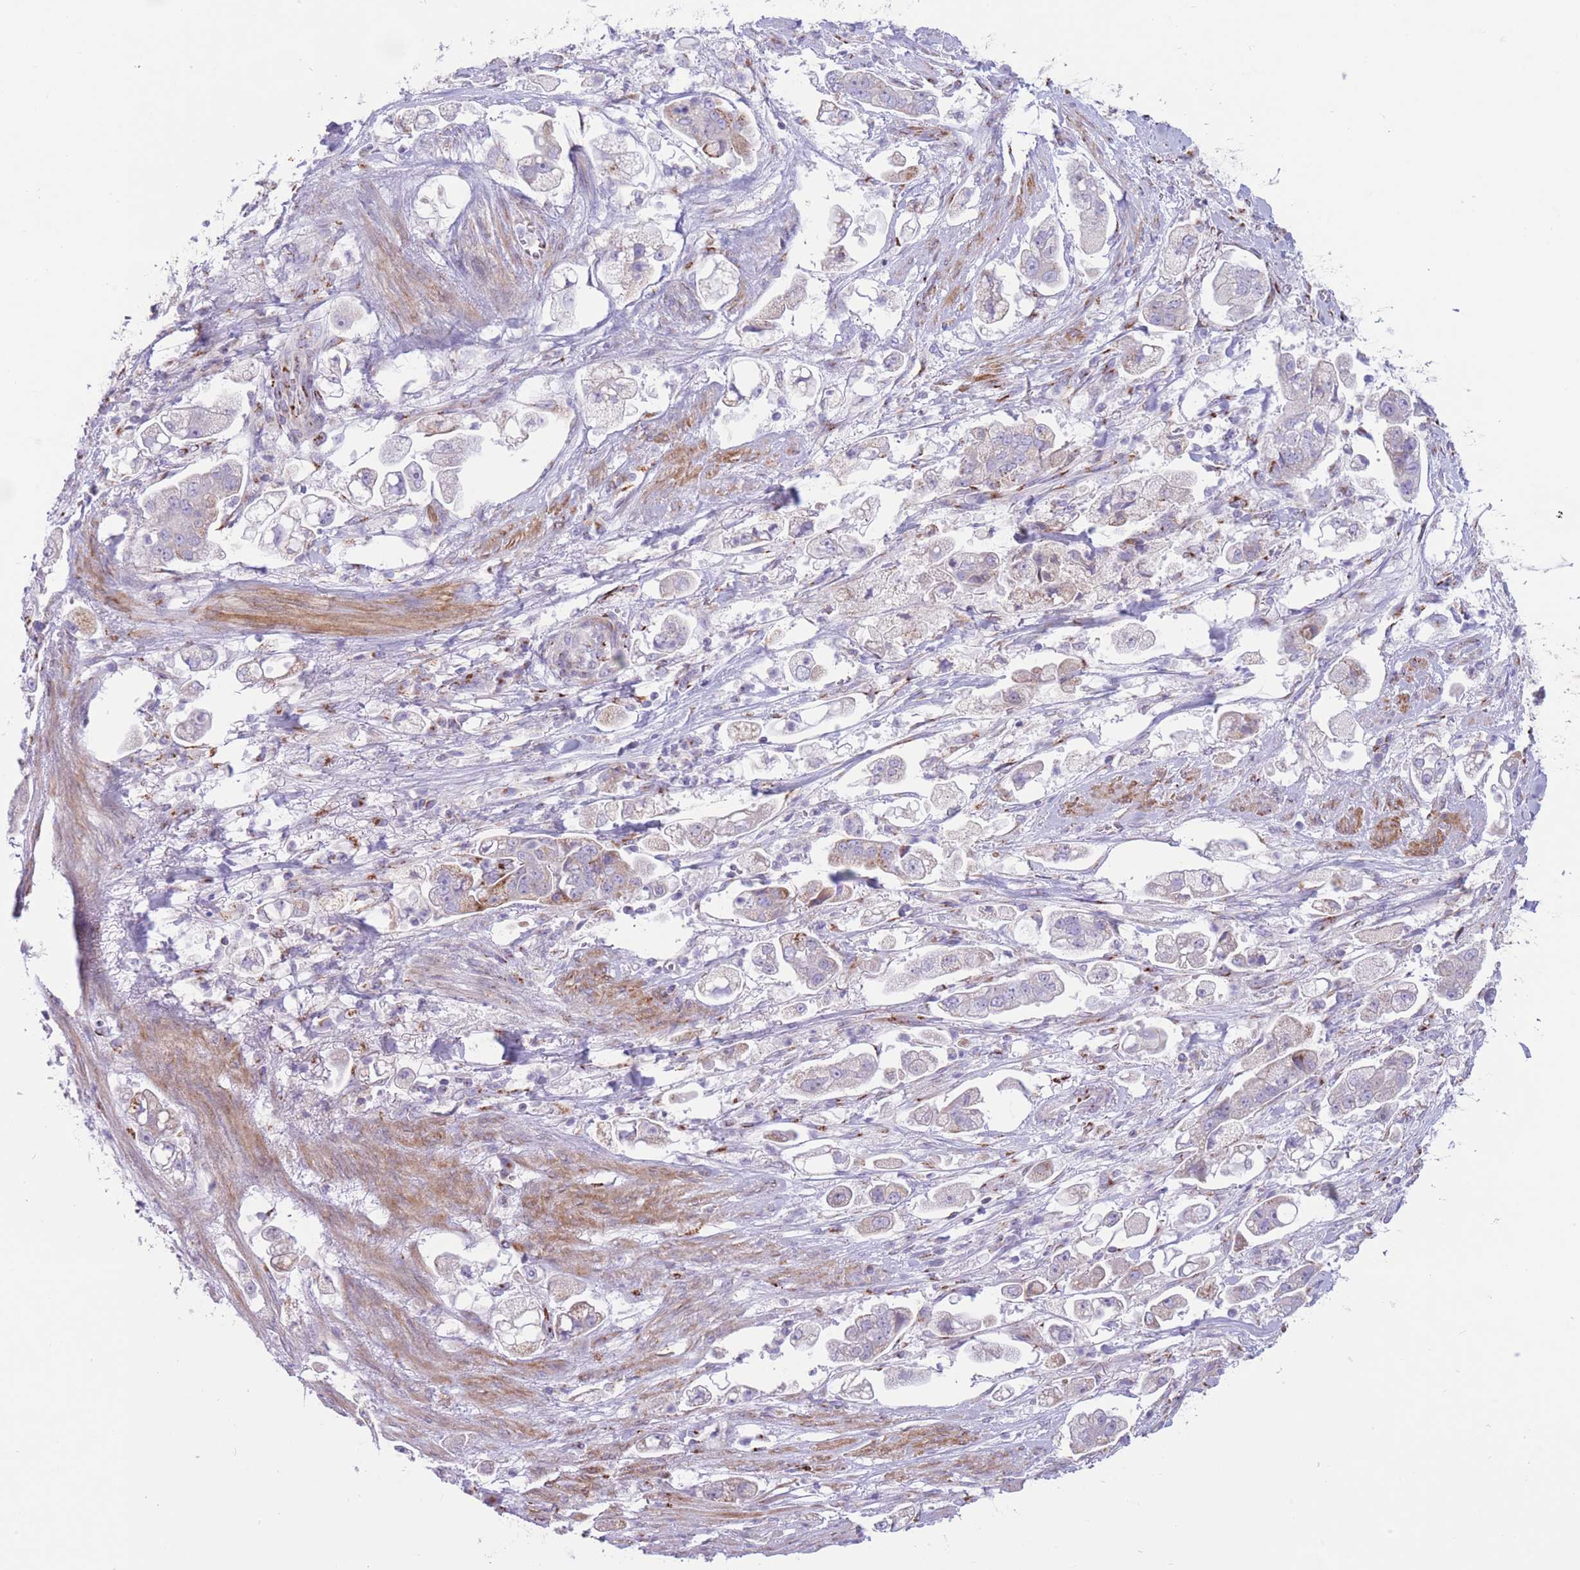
{"staining": {"intensity": "weak", "quantity": "<25%", "location": "cytoplasmic/membranous"}, "tissue": "stomach cancer", "cell_type": "Tumor cells", "image_type": "cancer", "snomed": [{"axis": "morphology", "description": "Adenocarcinoma, NOS"}, {"axis": "topography", "description": "Stomach"}], "caption": "The histopathology image displays no staining of tumor cells in stomach cancer (adenocarcinoma).", "gene": "MPND", "patient": {"sex": "male", "age": 62}}